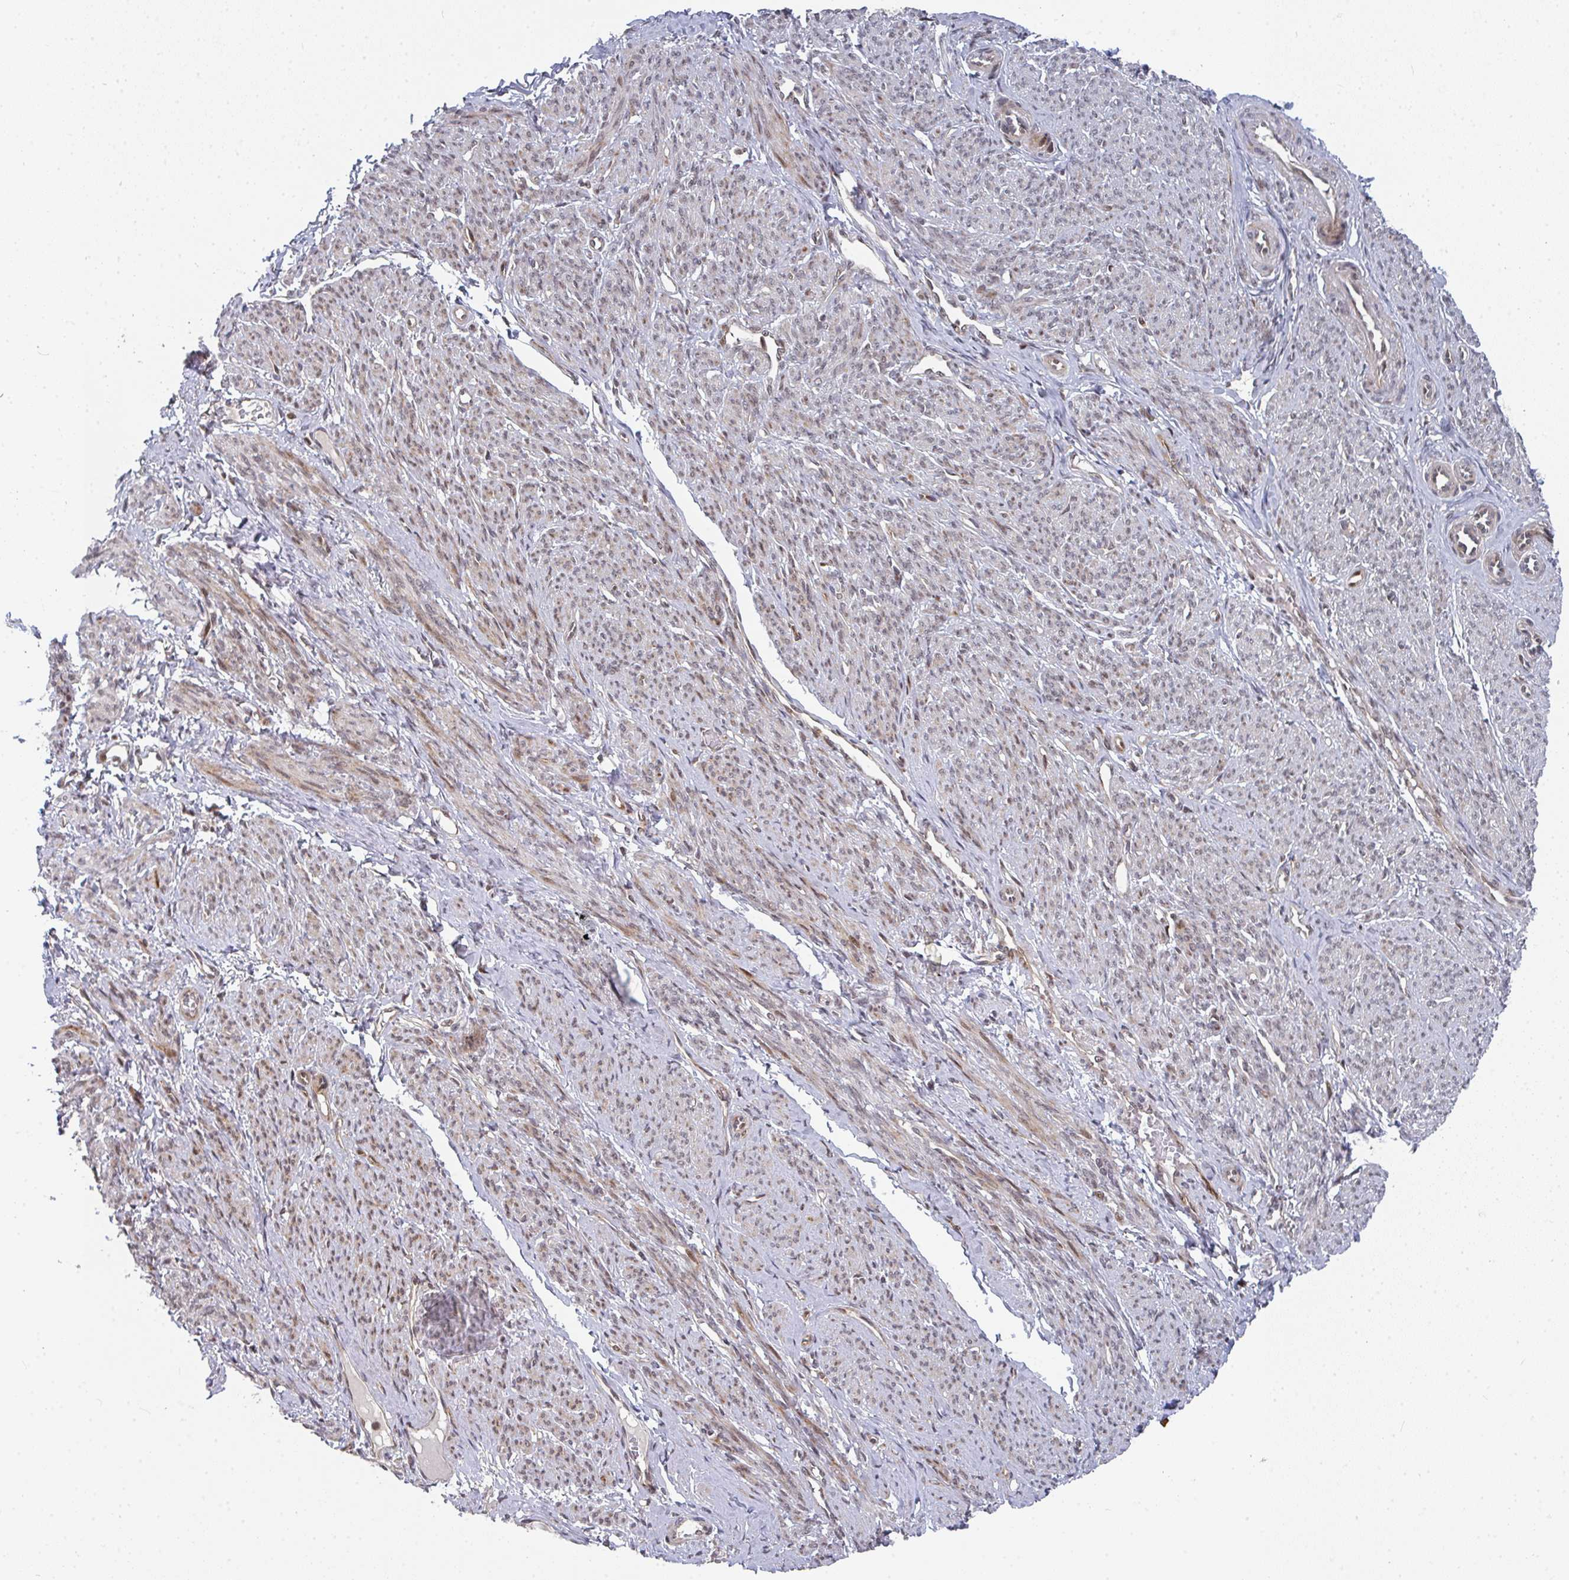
{"staining": {"intensity": "moderate", "quantity": ">75%", "location": "cytoplasmic/membranous,nuclear"}, "tissue": "smooth muscle", "cell_type": "Smooth muscle cells", "image_type": "normal", "snomed": [{"axis": "morphology", "description": "Normal tissue, NOS"}, {"axis": "topography", "description": "Smooth muscle"}], "caption": "Immunohistochemical staining of normal smooth muscle demonstrates >75% levels of moderate cytoplasmic/membranous,nuclear protein positivity in about >75% of smooth muscle cells. (Stains: DAB in brown, nuclei in blue, Microscopy: brightfield microscopy at high magnification).", "gene": "RBBP5", "patient": {"sex": "female", "age": 65}}